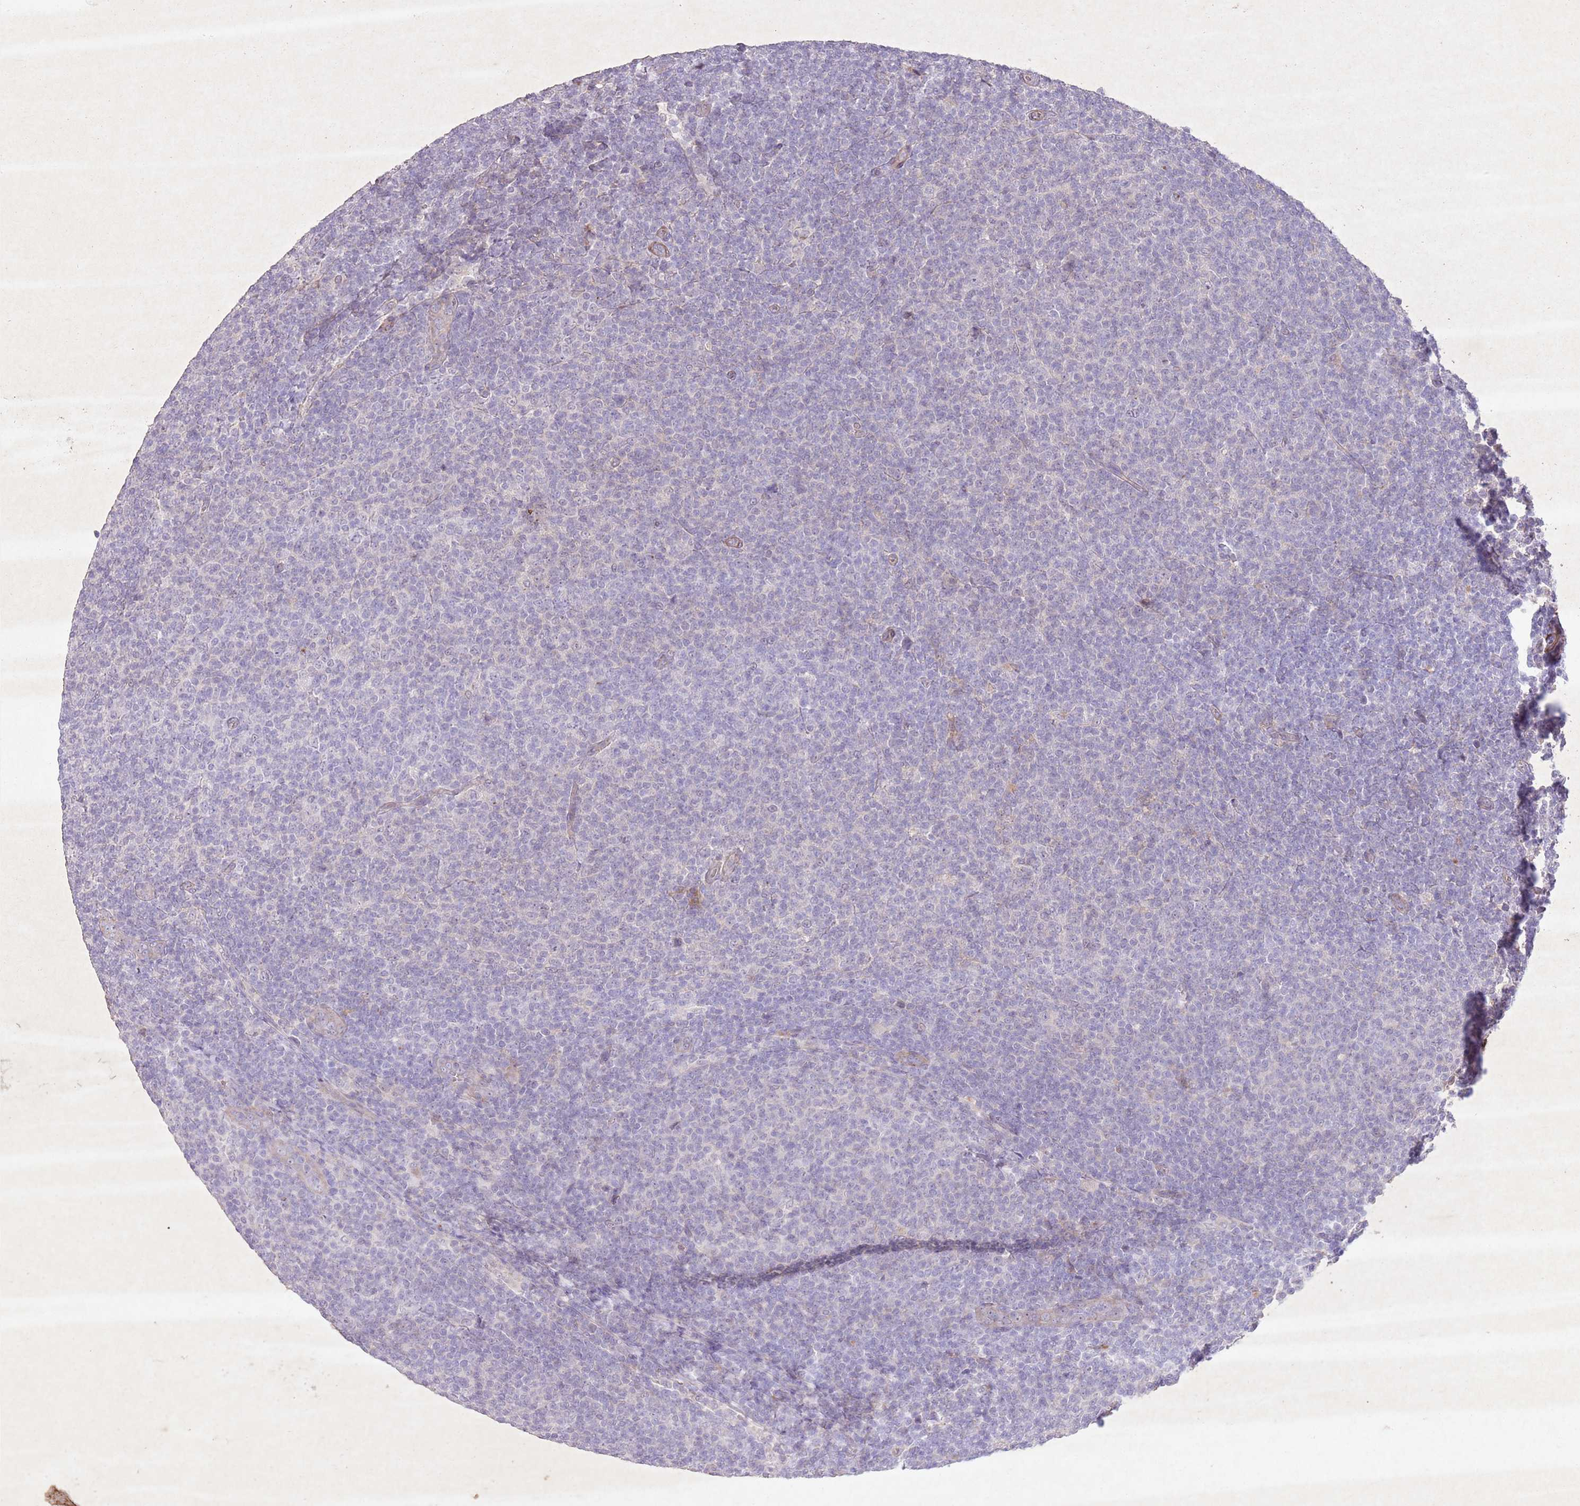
{"staining": {"intensity": "negative", "quantity": "none", "location": "none"}, "tissue": "lymphoma", "cell_type": "Tumor cells", "image_type": "cancer", "snomed": [{"axis": "morphology", "description": "Malignant lymphoma, non-Hodgkin's type, Low grade"}, {"axis": "topography", "description": "Lymph node"}], "caption": "DAB immunohistochemical staining of human lymphoma shows no significant expression in tumor cells.", "gene": "CCNI", "patient": {"sex": "male", "age": 66}}